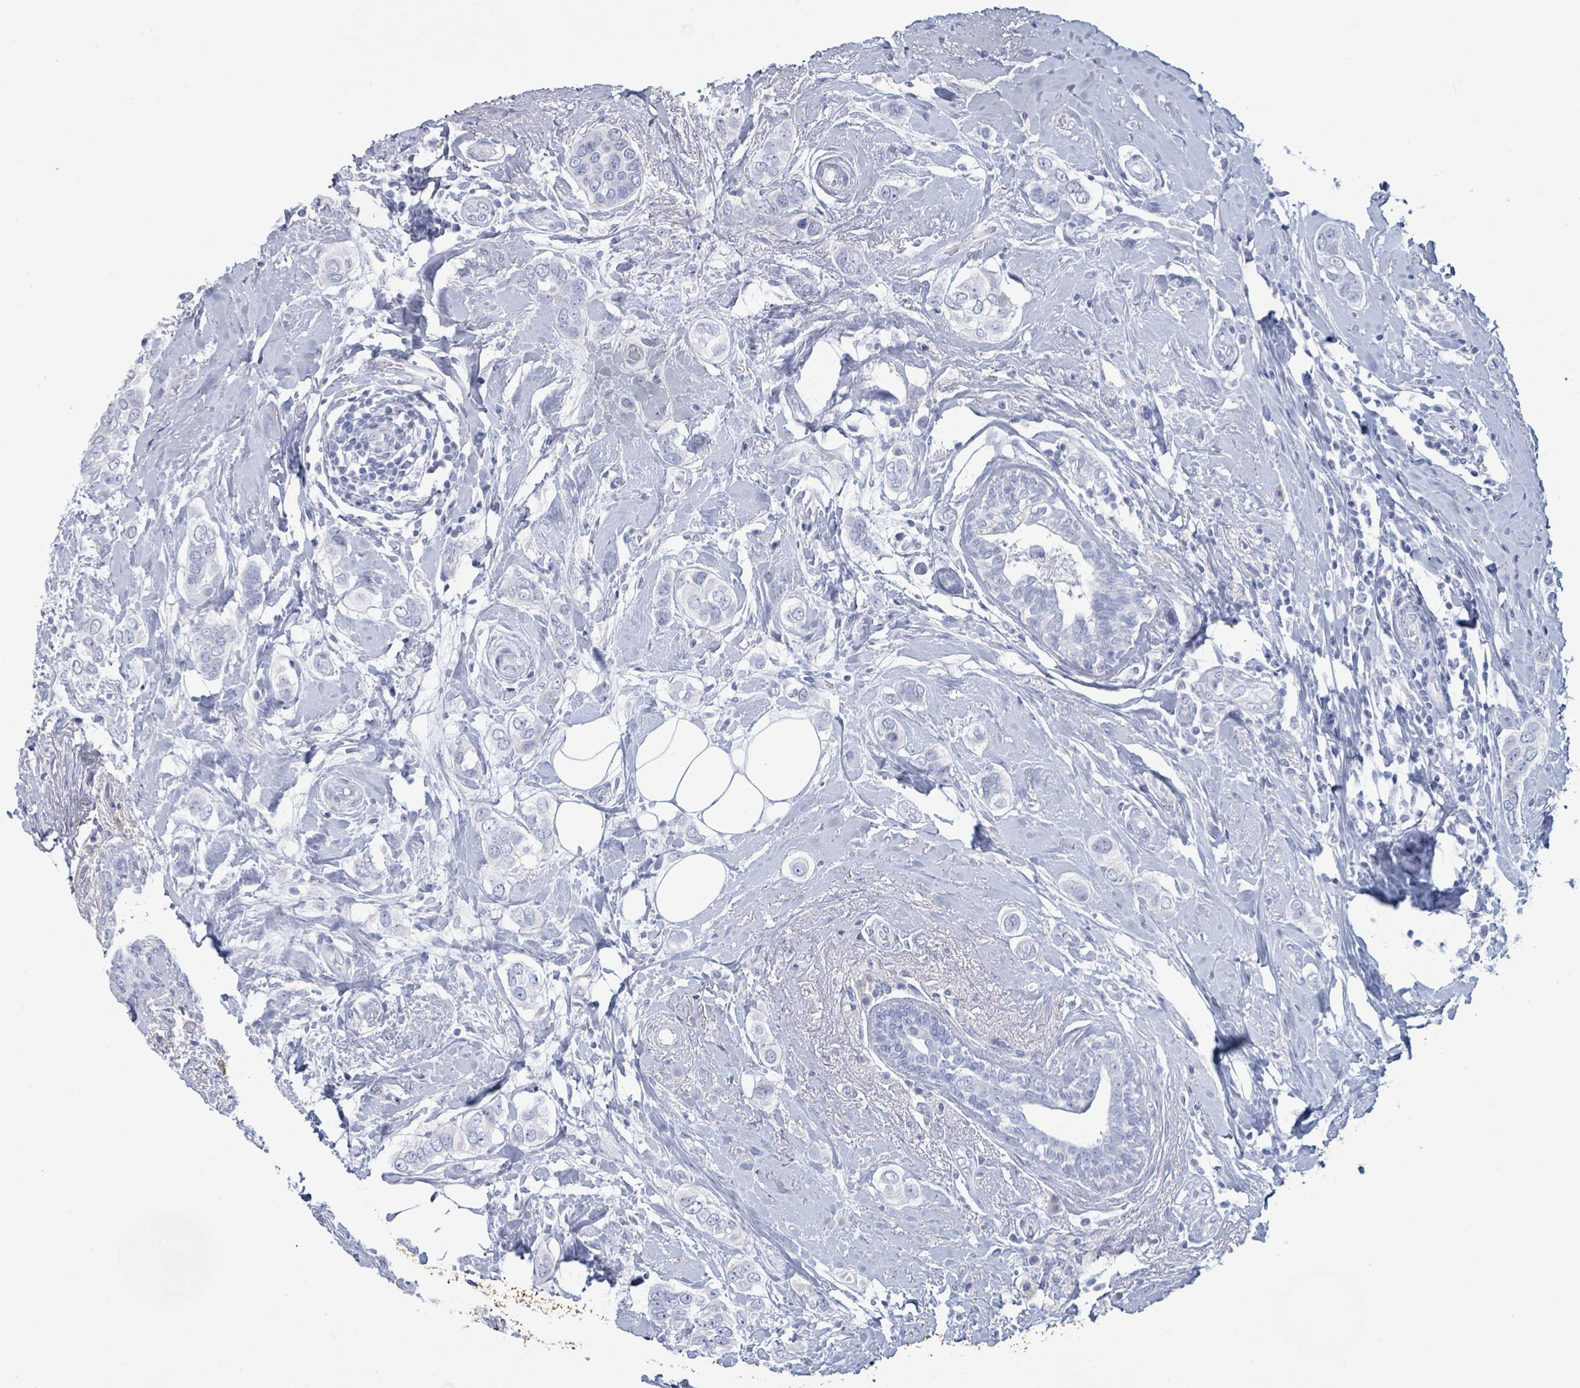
{"staining": {"intensity": "negative", "quantity": "none", "location": "none"}, "tissue": "breast cancer", "cell_type": "Tumor cells", "image_type": "cancer", "snomed": [{"axis": "morphology", "description": "Lobular carcinoma"}, {"axis": "topography", "description": "Breast"}], "caption": "Tumor cells show no significant protein staining in breast lobular carcinoma. The staining is performed using DAB (3,3'-diaminobenzidine) brown chromogen with nuclei counter-stained in using hematoxylin.", "gene": "PGA3", "patient": {"sex": "female", "age": 51}}